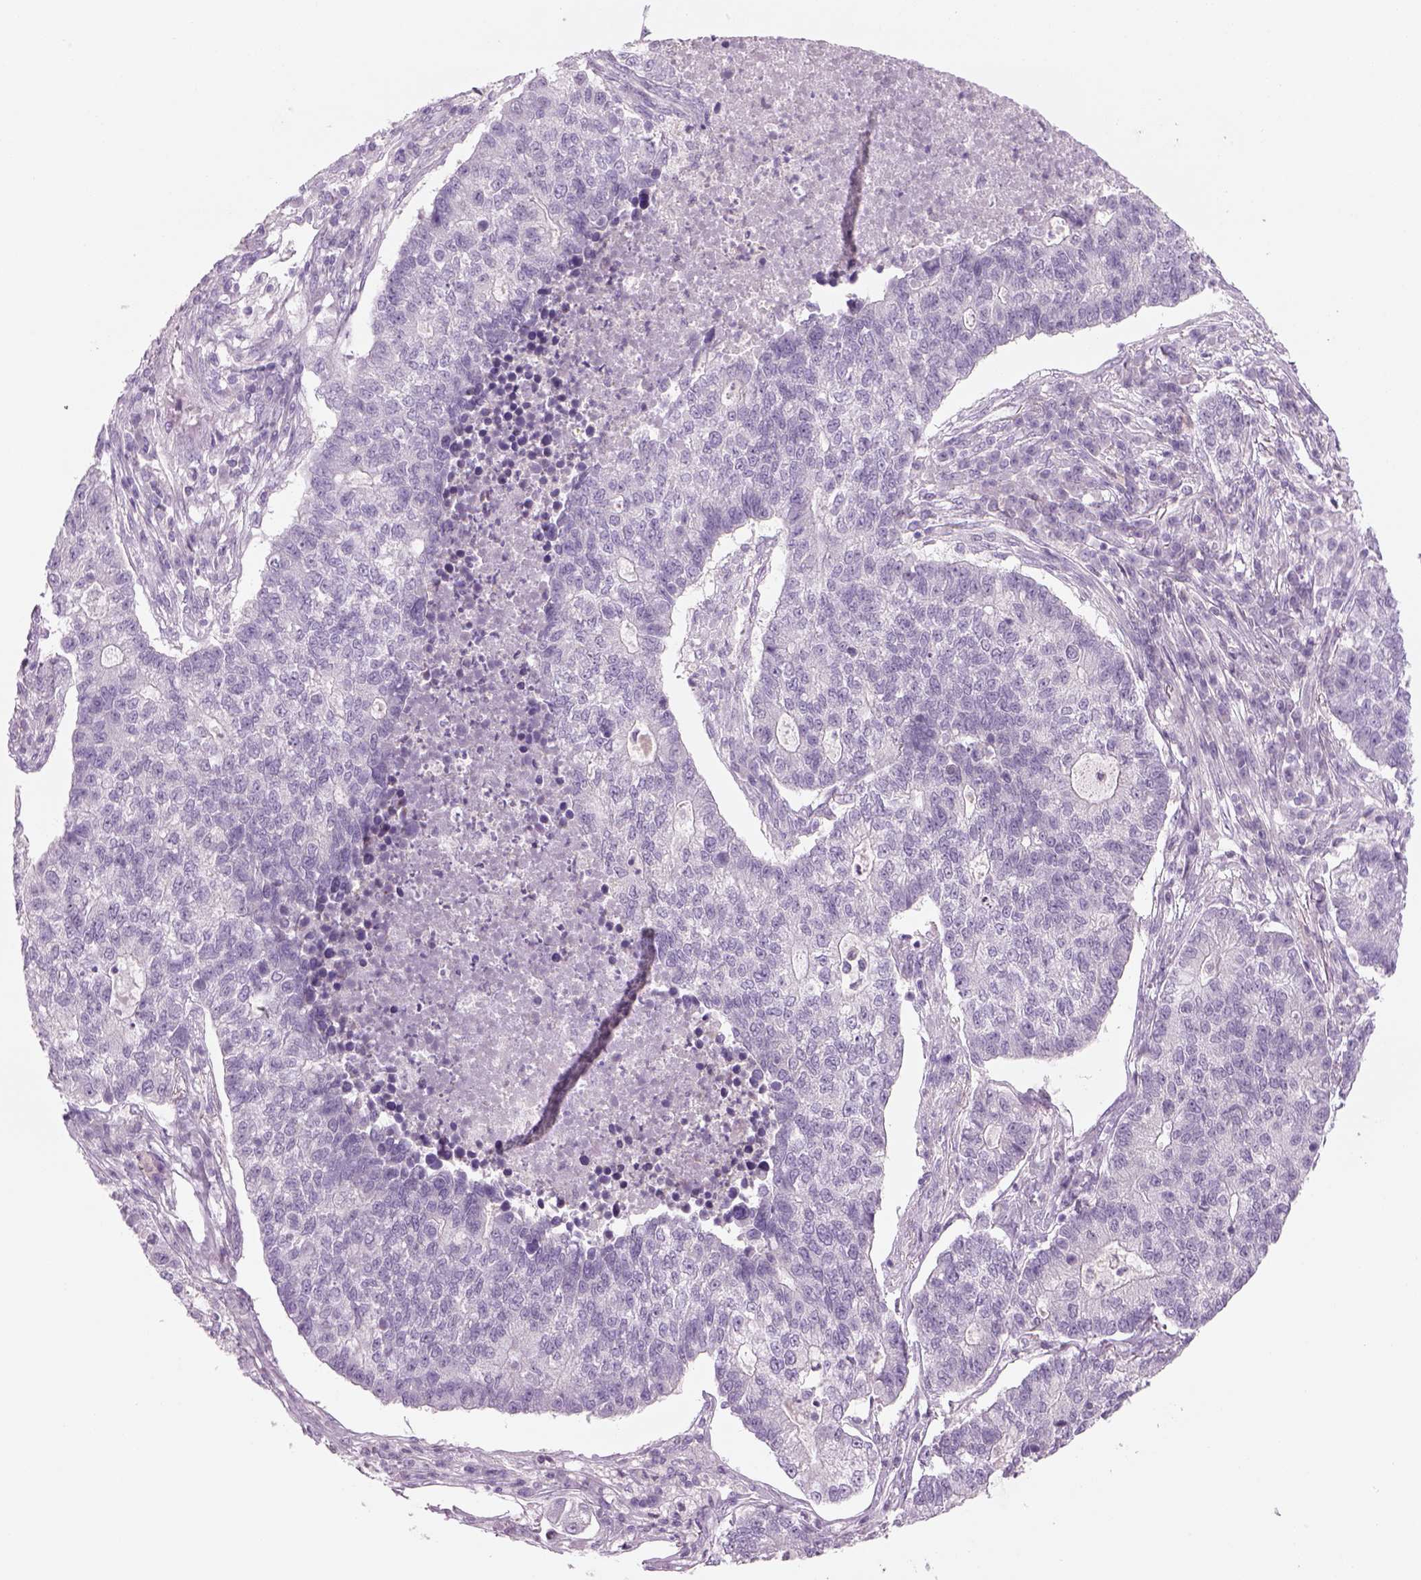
{"staining": {"intensity": "negative", "quantity": "none", "location": "none"}, "tissue": "lung cancer", "cell_type": "Tumor cells", "image_type": "cancer", "snomed": [{"axis": "morphology", "description": "Adenocarcinoma, NOS"}, {"axis": "topography", "description": "Lung"}], "caption": "IHC photomicrograph of human adenocarcinoma (lung) stained for a protein (brown), which reveals no expression in tumor cells.", "gene": "MDH1B", "patient": {"sex": "male", "age": 57}}